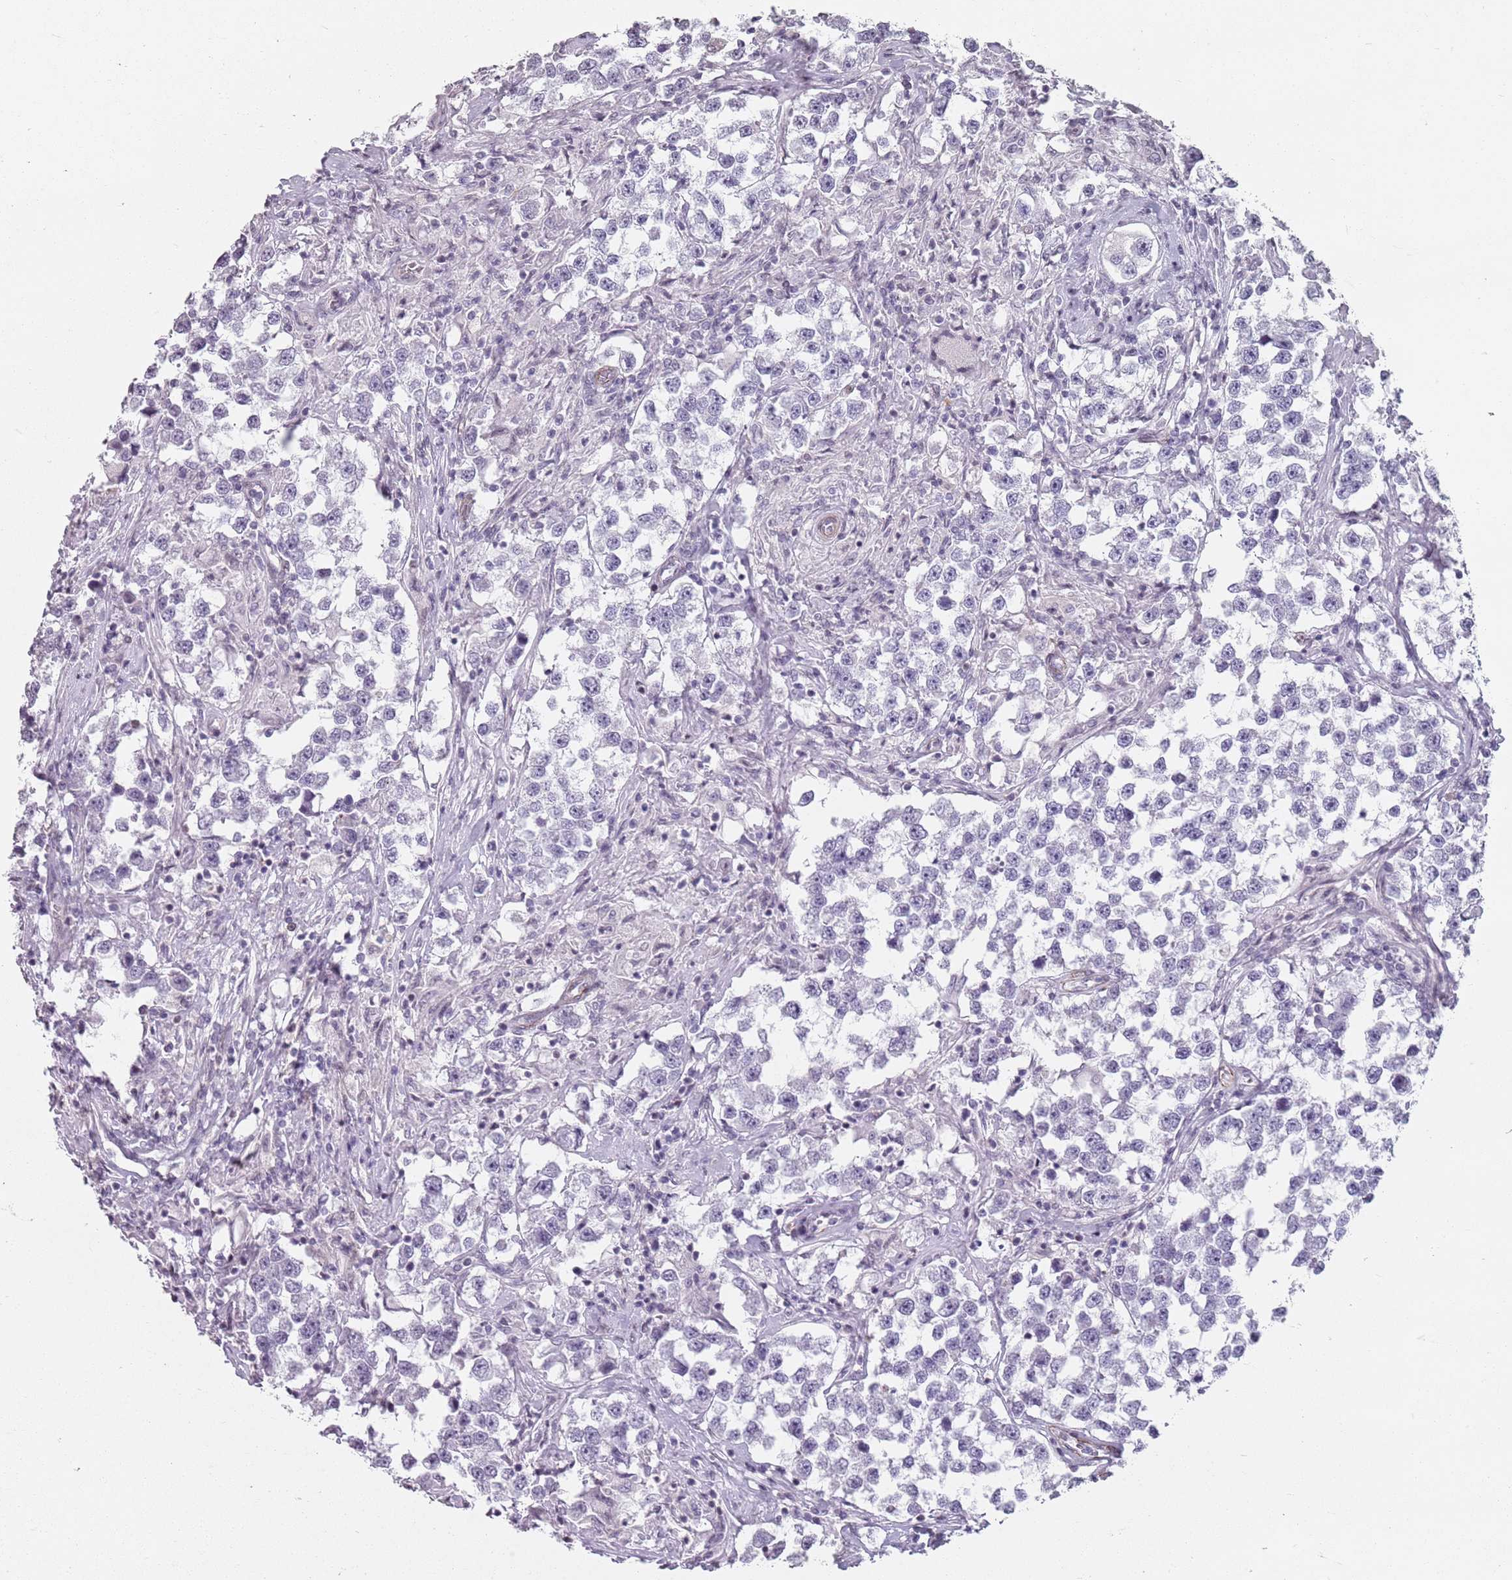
{"staining": {"intensity": "negative", "quantity": "none", "location": "none"}, "tissue": "testis cancer", "cell_type": "Tumor cells", "image_type": "cancer", "snomed": [{"axis": "morphology", "description": "Seminoma, NOS"}, {"axis": "topography", "description": "Testis"}], "caption": "A photomicrograph of human testis cancer (seminoma) is negative for staining in tumor cells.", "gene": "TMC4", "patient": {"sex": "male", "age": 46}}